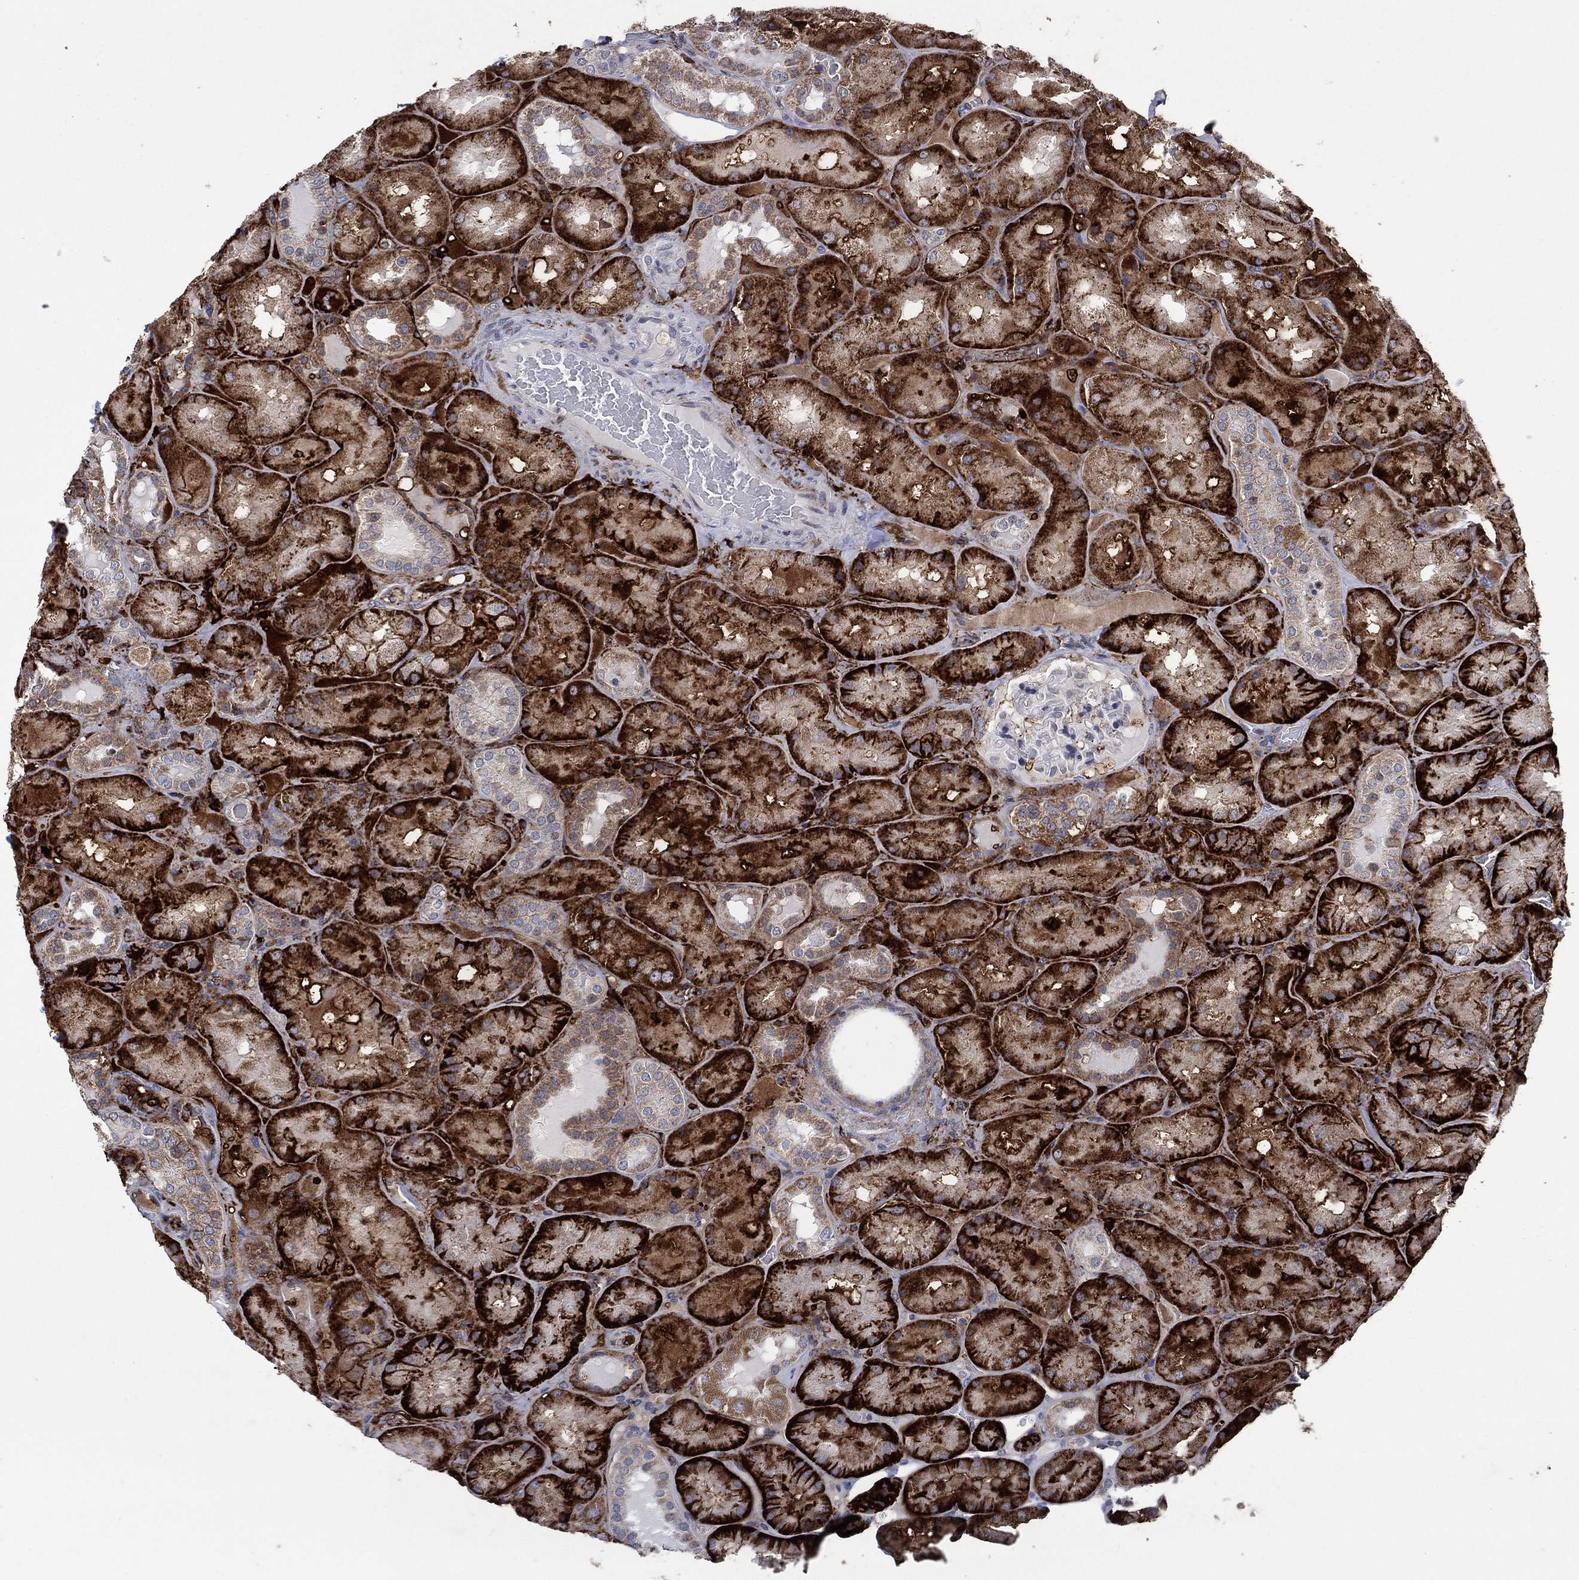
{"staining": {"intensity": "strong", "quantity": "<25%", "location": "cytoplasmic/membranous"}, "tissue": "kidney", "cell_type": "Cells in glomeruli", "image_type": "normal", "snomed": [{"axis": "morphology", "description": "Normal tissue, NOS"}, {"axis": "topography", "description": "Kidney"}], "caption": "IHC micrograph of benign kidney: kidney stained using immunohistochemistry (IHC) reveals medium levels of strong protein expression localized specifically in the cytoplasmic/membranous of cells in glomeruli, appearing as a cytoplasmic/membranous brown color.", "gene": "SDC1", "patient": {"sex": "male", "age": 73}}